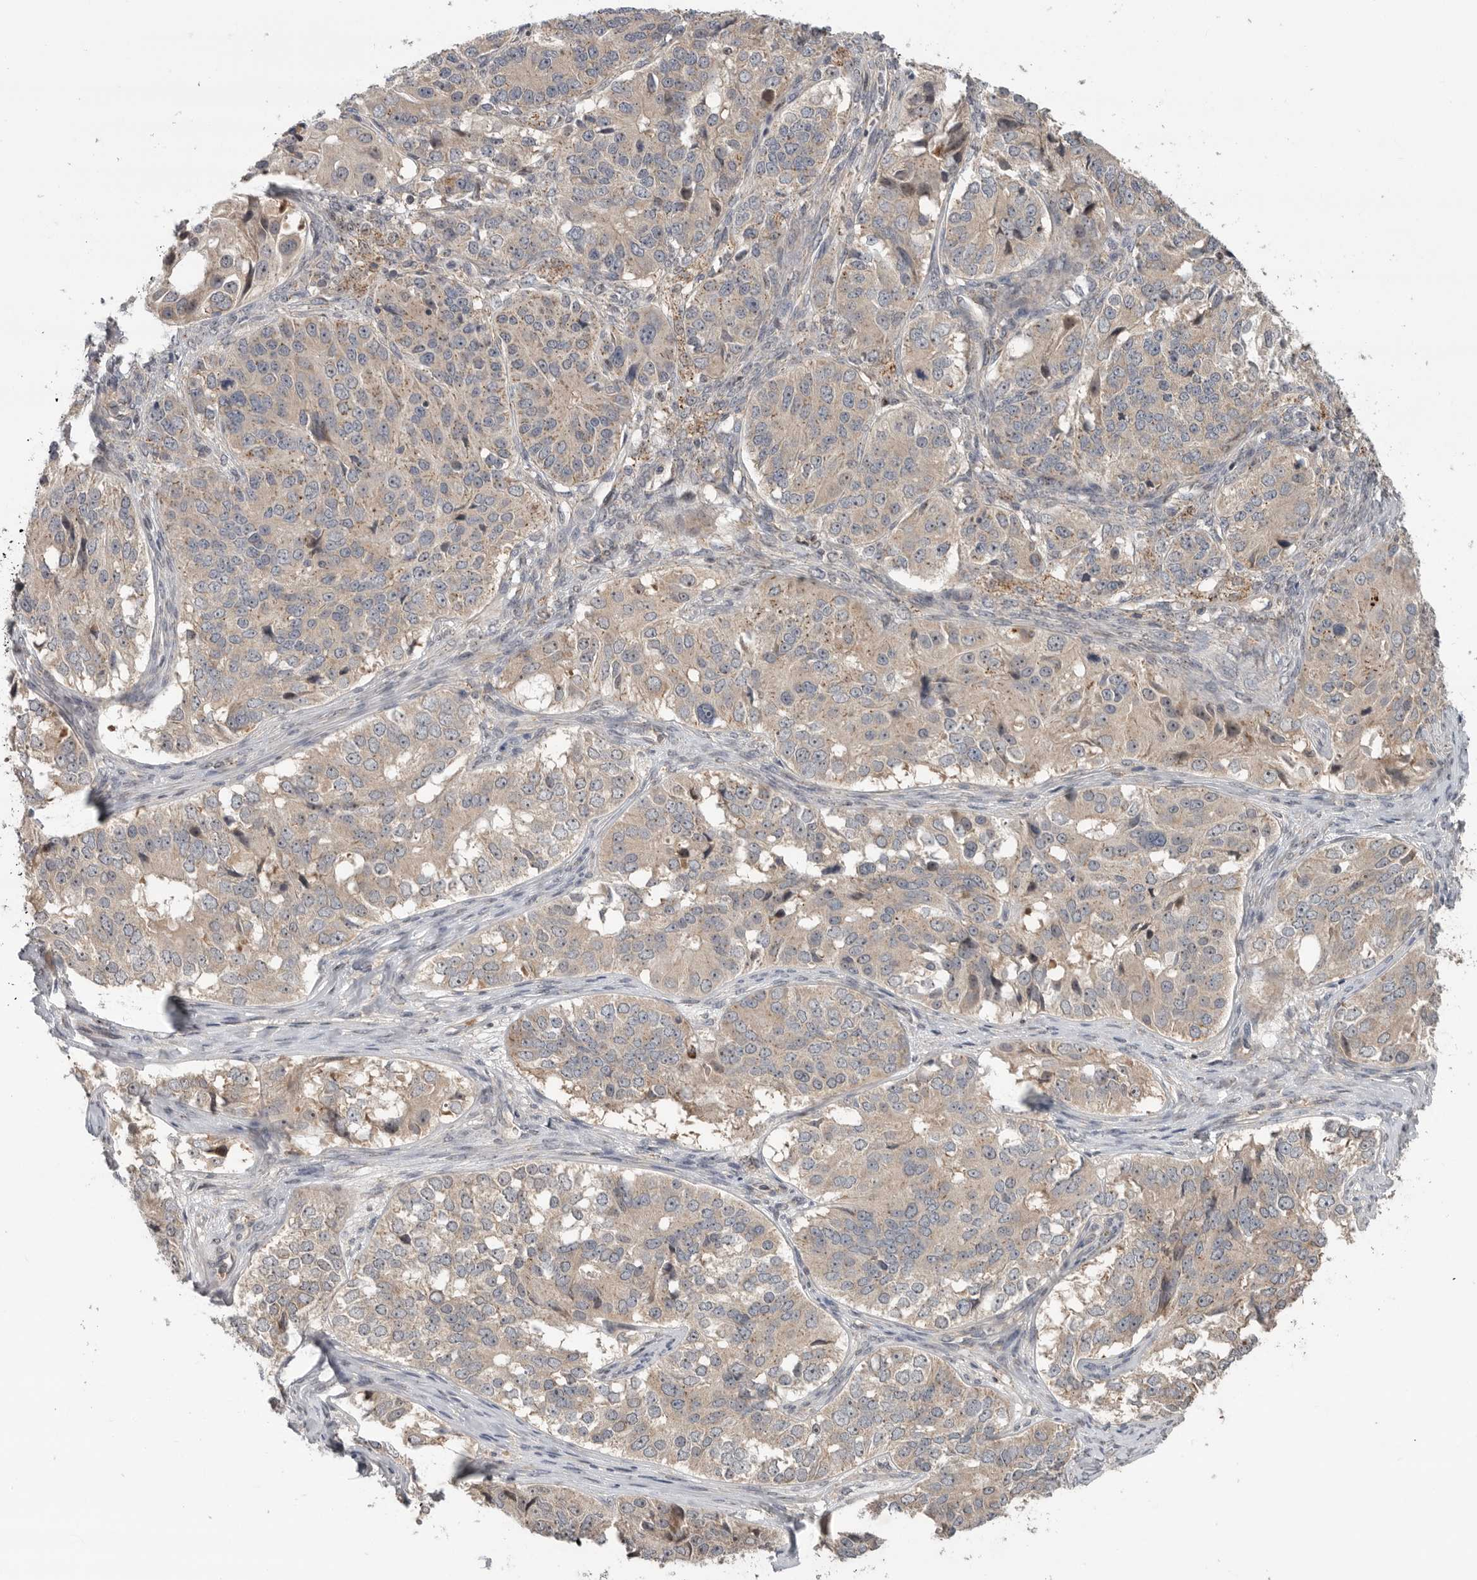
{"staining": {"intensity": "weak", "quantity": "25%-75%", "location": "cytoplasmic/membranous"}, "tissue": "ovarian cancer", "cell_type": "Tumor cells", "image_type": "cancer", "snomed": [{"axis": "morphology", "description": "Carcinoma, endometroid"}, {"axis": "topography", "description": "Ovary"}], "caption": "The histopathology image exhibits immunohistochemical staining of ovarian endometroid carcinoma. There is weak cytoplasmic/membranous staining is identified in approximately 25%-75% of tumor cells.", "gene": "KLK5", "patient": {"sex": "female", "age": 51}}